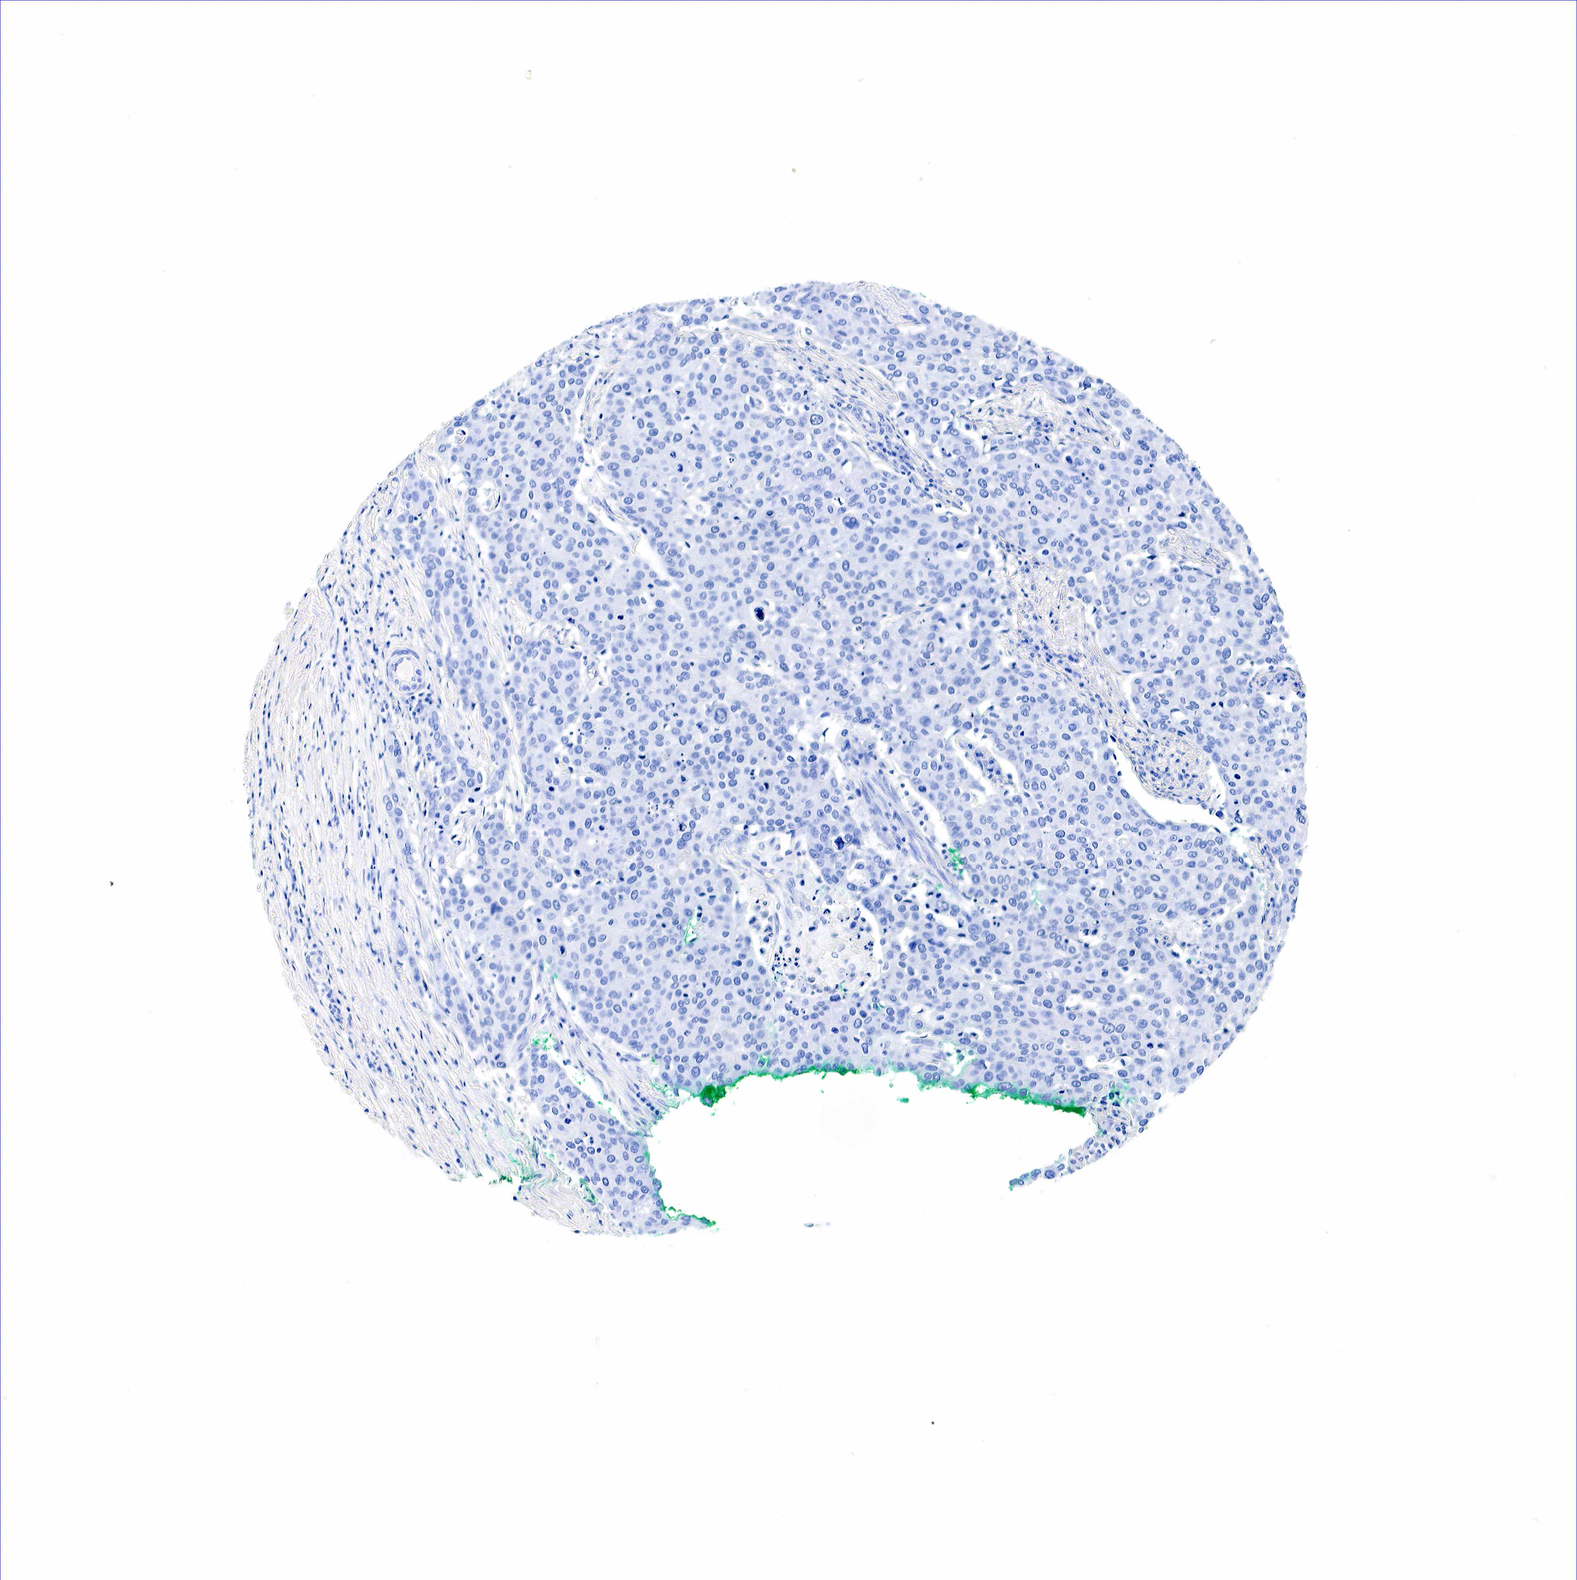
{"staining": {"intensity": "negative", "quantity": "none", "location": "none"}, "tissue": "cervical cancer", "cell_type": "Tumor cells", "image_type": "cancer", "snomed": [{"axis": "morphology", "description": "Squamous cell carcinoma, NOS"}, {"axis": "topography", "description": "Cervix"}], "caption": "This is an immunohistochemistry (IHC) image of human cervical squamous cell carcinoma. There is no staining in tumor cells.", "gene": "GAST", "patient": {"sex": "female", "age": 54}}